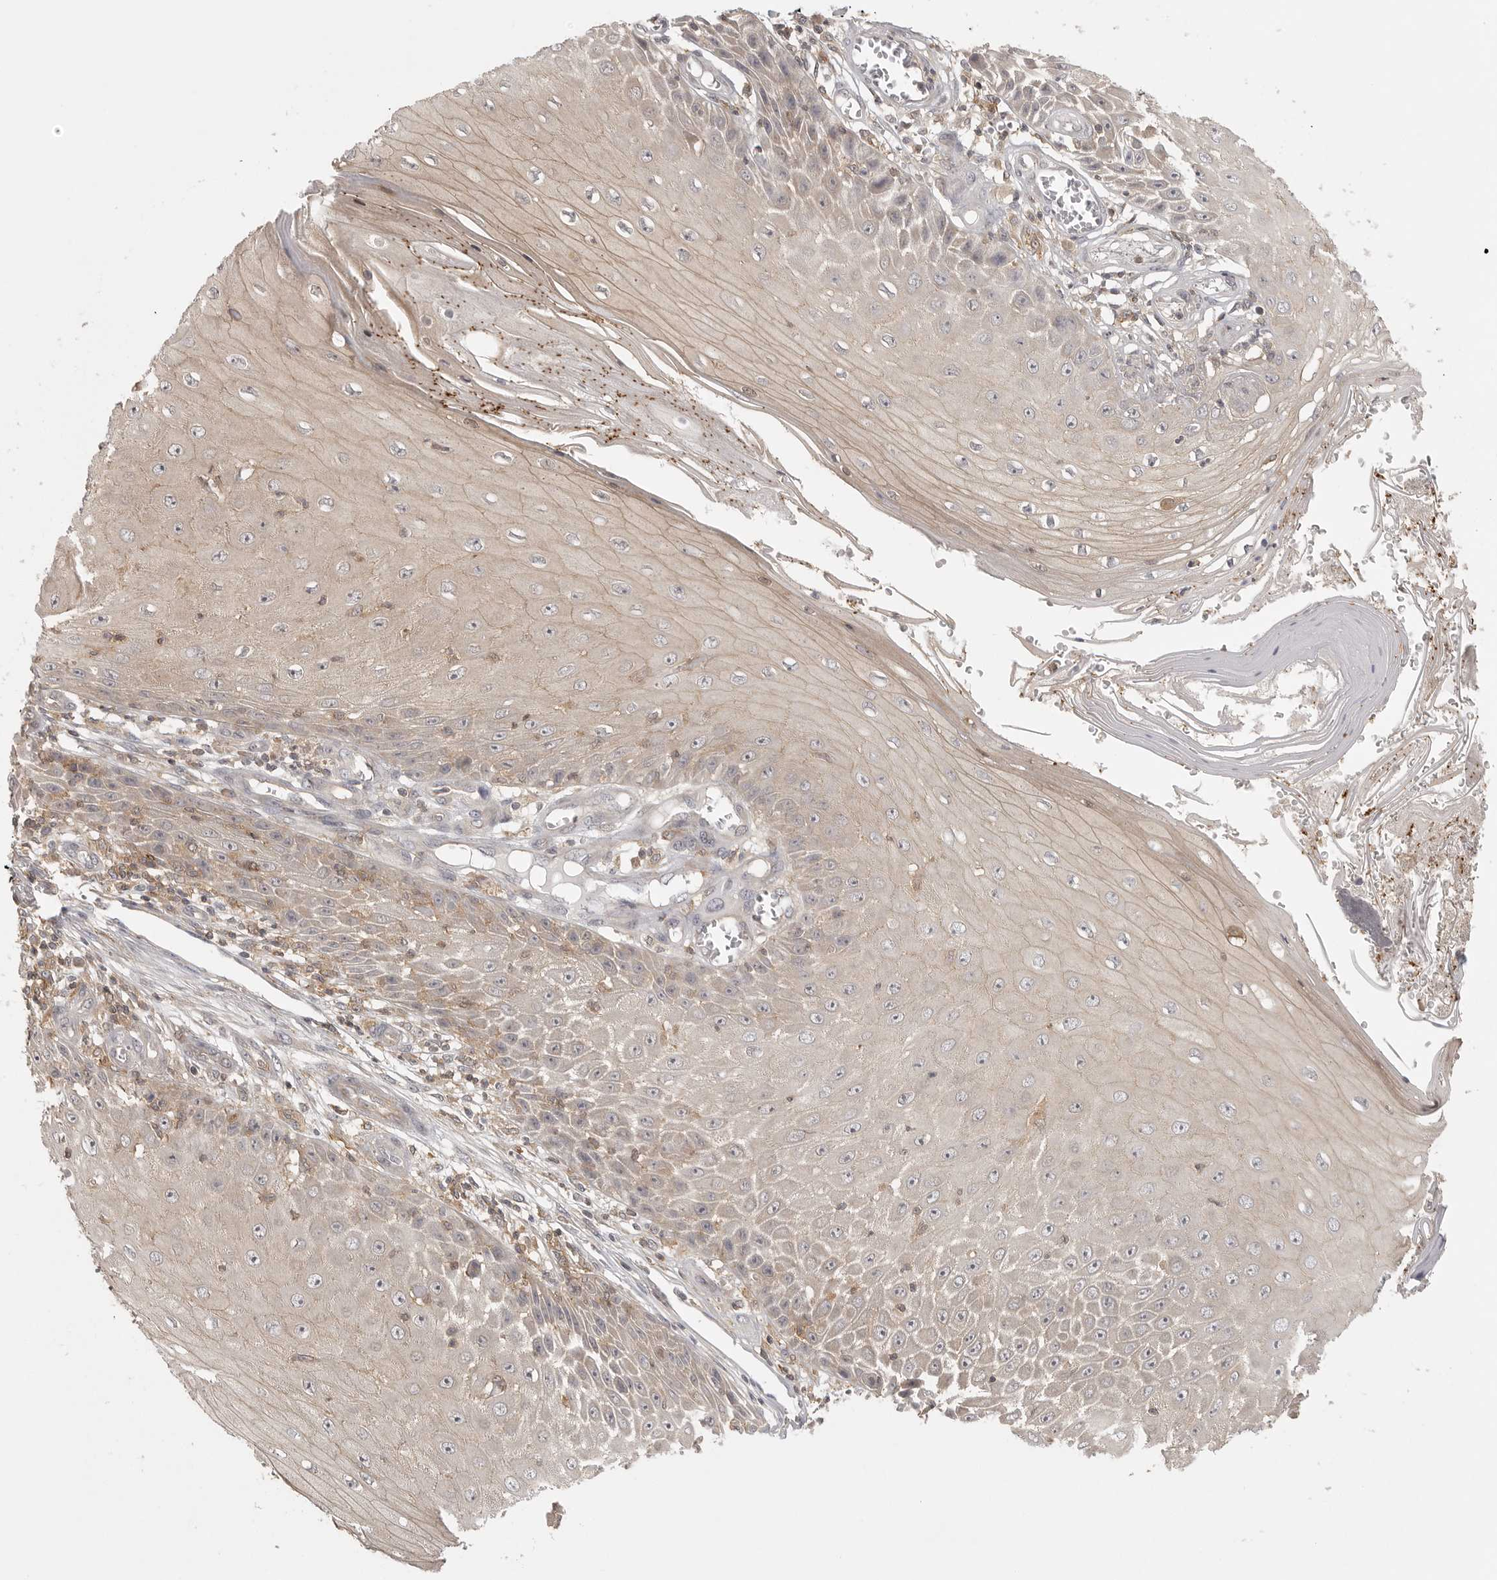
{"staining": {"intensity": "weak", "quantity": "25%-75%", "location": "cytoplasmic/membranous"}, "tissue": "skin cancer", "cell_type": "Tumor cells", "image_type": "cancer", "snomed": [{"axis": "morphology", "description": "Squamous cell carcinoma, NOS"}, {"axis": "topography", "description": "Skin"}], "caption": "Brown immunohistochemical staining in squamous cell carcinoma (skin) shows weak cytoplasmic/membranous positivity in approximately 25%-75% of tumor cells.", "gene": "DBNL", "patient": {"sex": "female", "age": 73}}